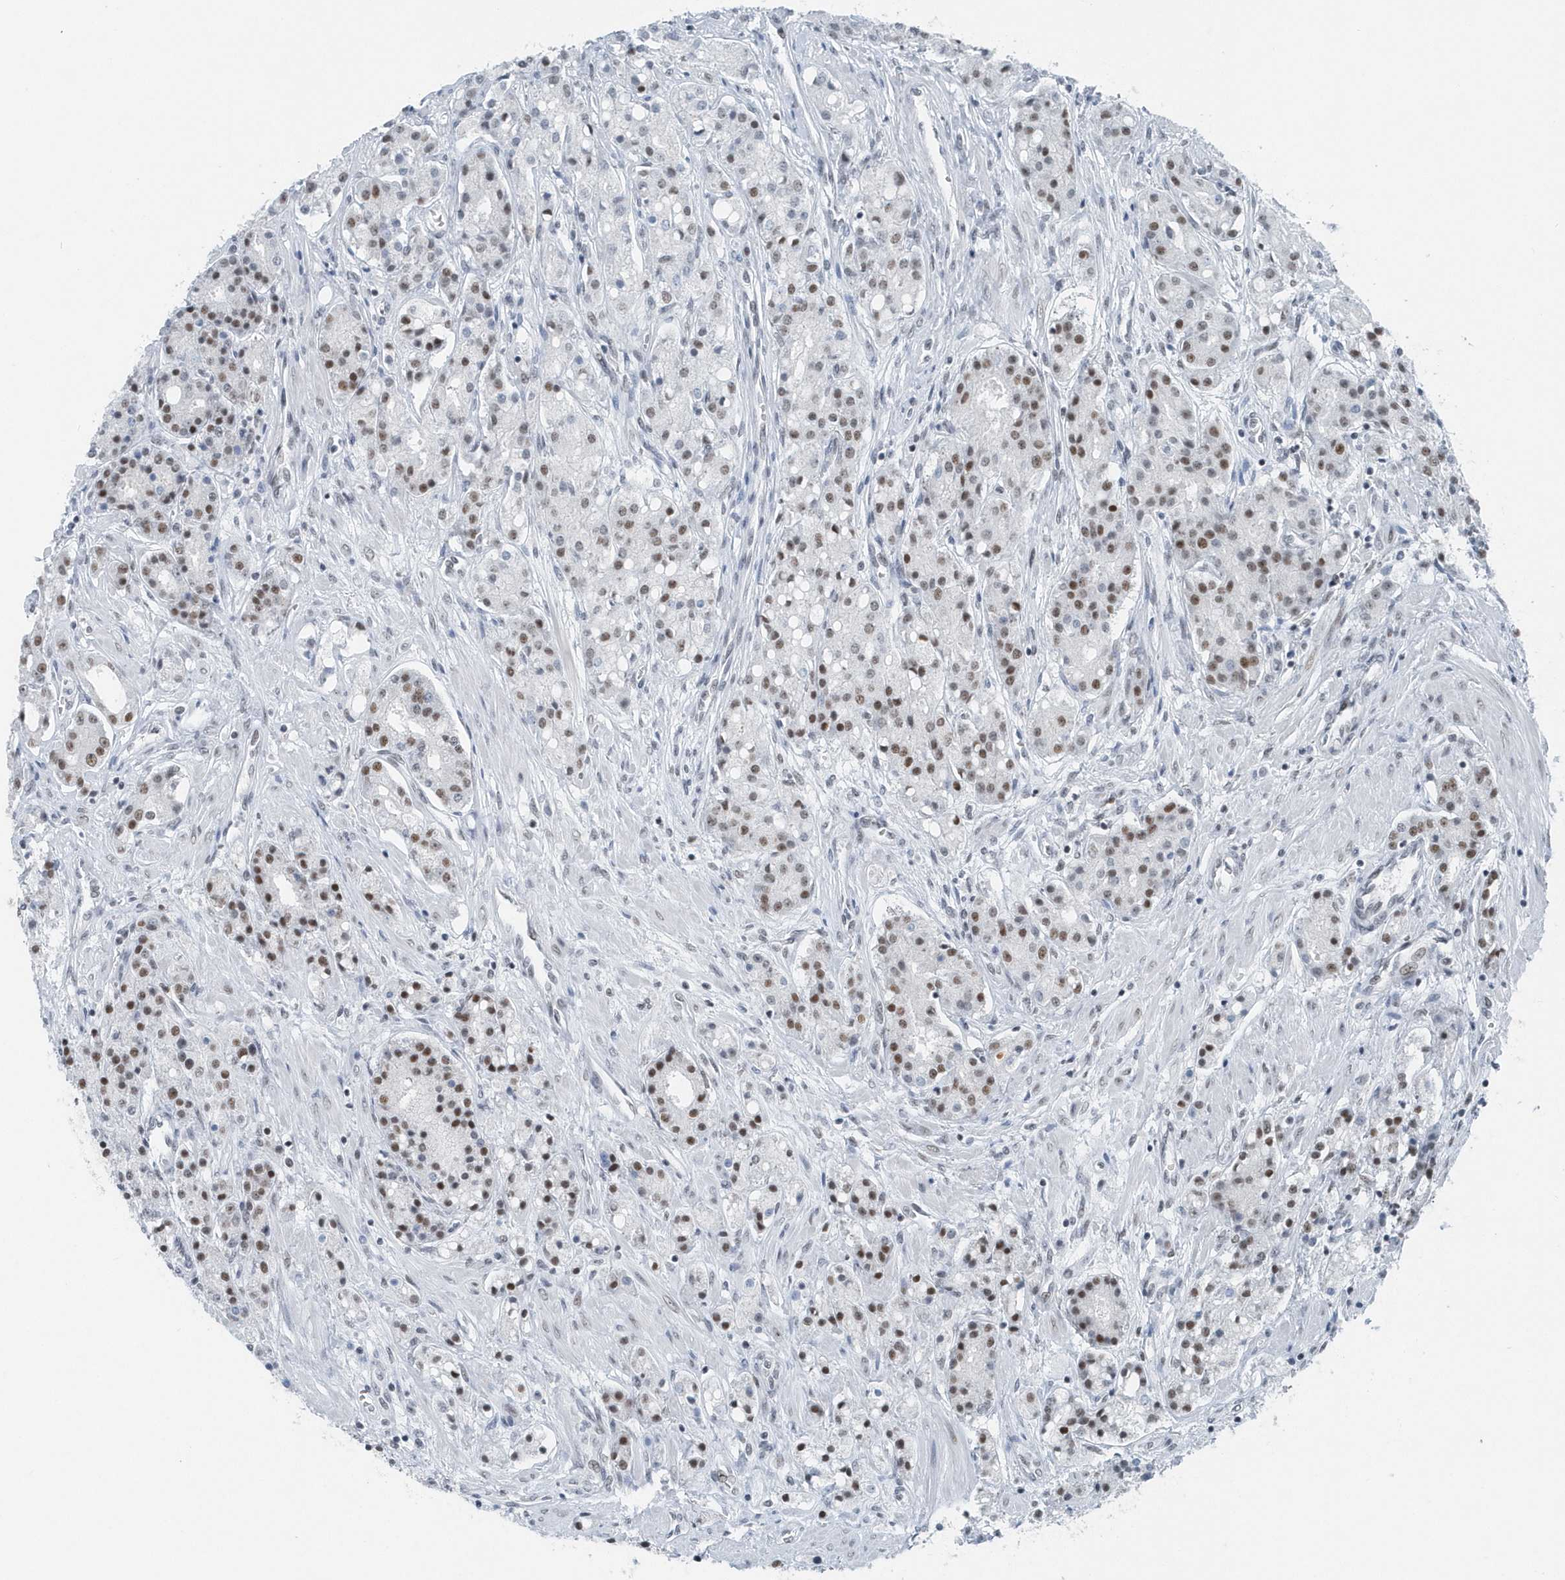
{"staining": {"intensity": "moderate", "quantity": "25%-75%", "location": "nuclear"}, "tissue": "prostate cancer", "cell_type": "Tumor cells", "image_type": "cancer", "snomed": [{"axis": "morphology", "description": "Adenocarcinoma, High grade"}, {"axis": "topography", "description": "Prostate"}], "caption": "An image showing moderate nuclear expression in approximately 25%-75% of tumor cells in adenocarcinoma (high-grade) (prostate), as visualized by brown immunohistochemical staining.", "gene": "FIP1L1", "patient": {"sex": "male", "age": 60}}